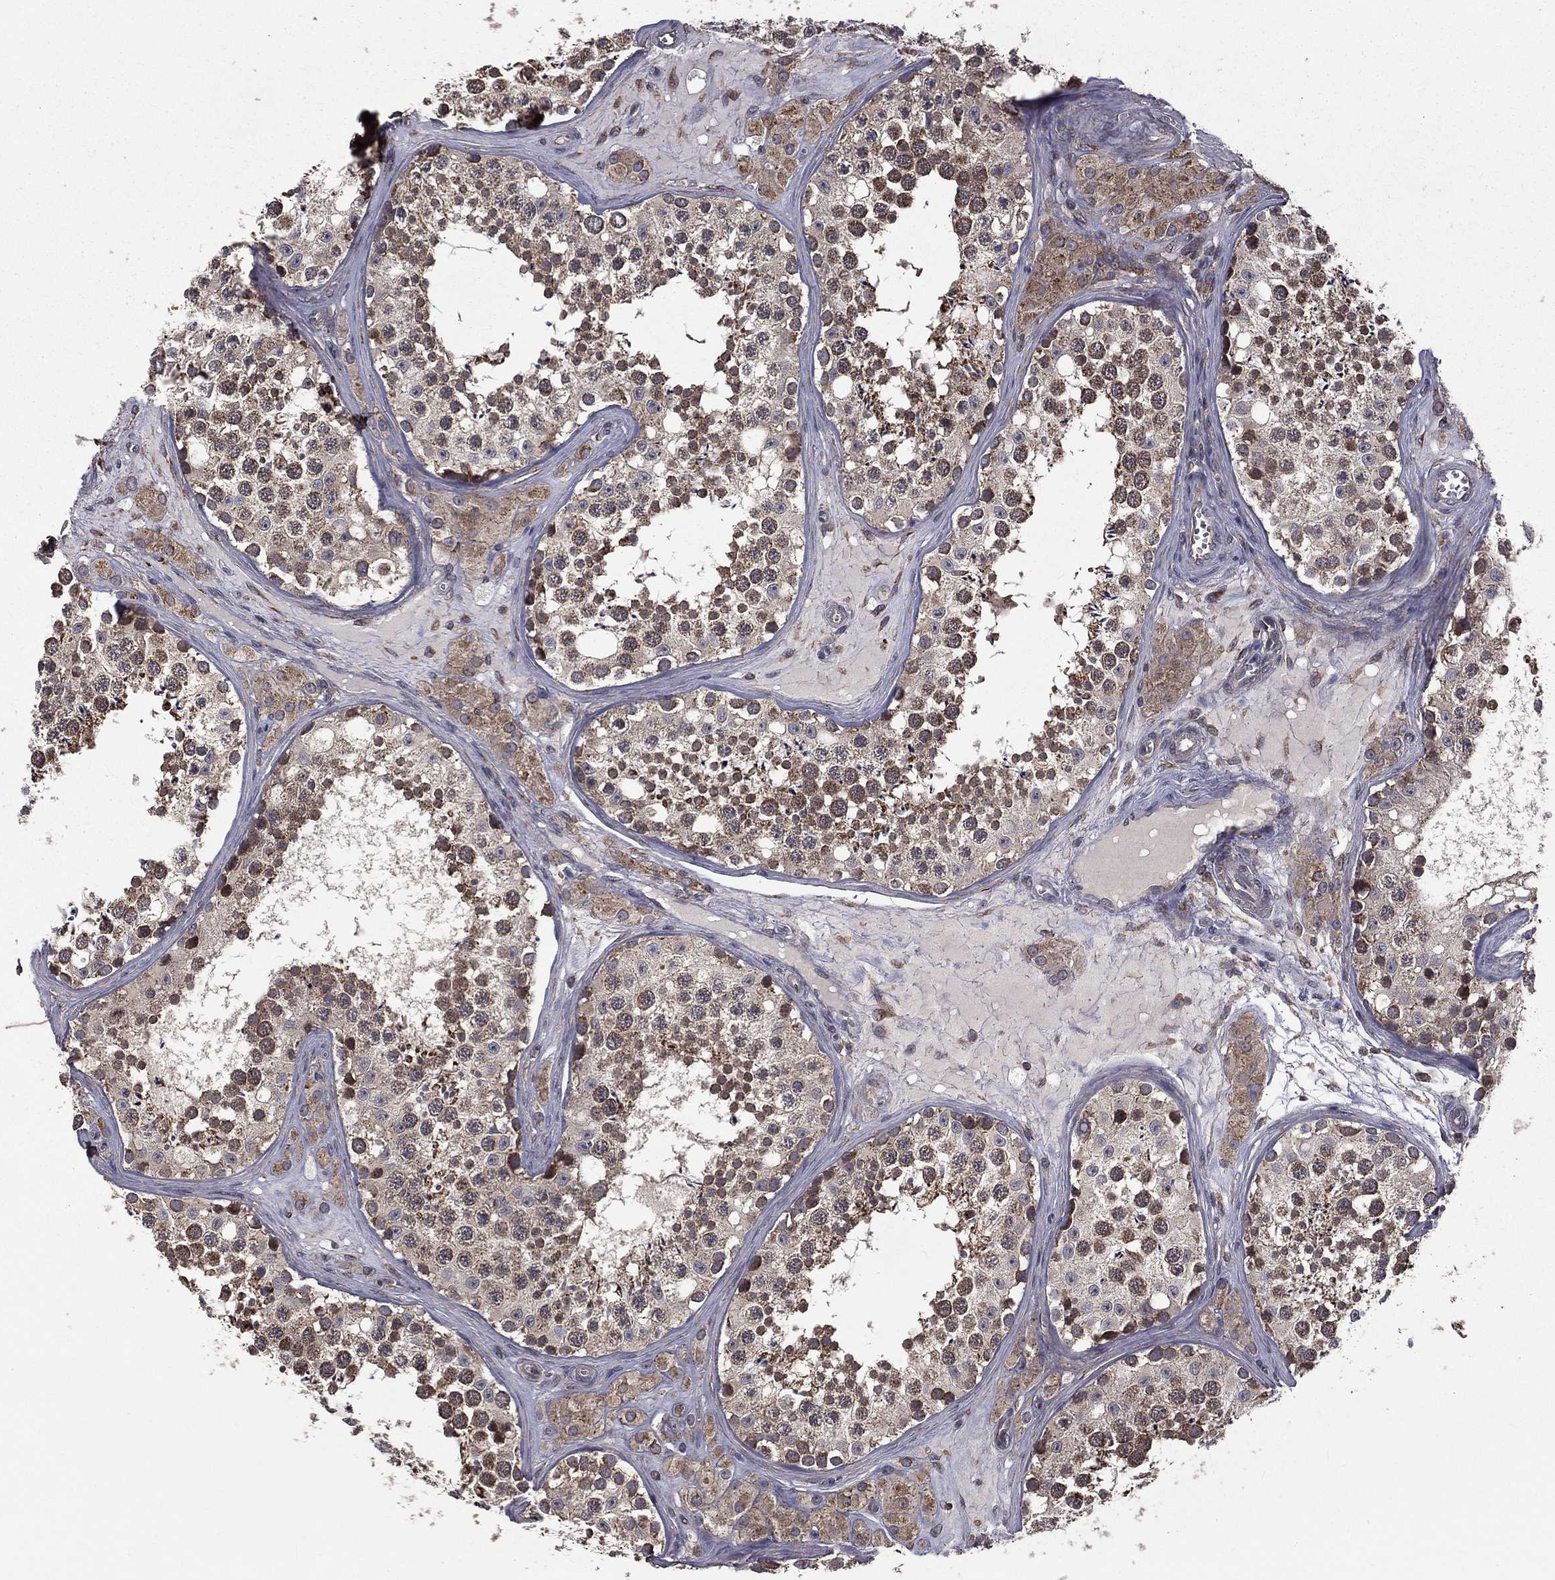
{"staining": {"intensity": "moderate", "quantity": "25%-75%", "location": "cytoplasmic/membranous"}, "tissue": "testis", "cell_type": "Cells in seminiferous ducts", "image_type": "normal", "snomed": [{"axis": "morphology", "description": "Normal tissue, NOS"}, {"axis": "topography", "description": "Testis"}], "caption": "Immunohistochemistry (IHC) micrograph of unremarkable testis: human testis stained using immunohistochemistry exhibits medium levels of moderate protein expression localized specifically in the cytoplasmic/membranous of cells in seminiferous ducts, appearing as a cytoplasmic/membranous brown color.", "gene": "OLFML1", "patient": {"sex": "male", "age": 31}}